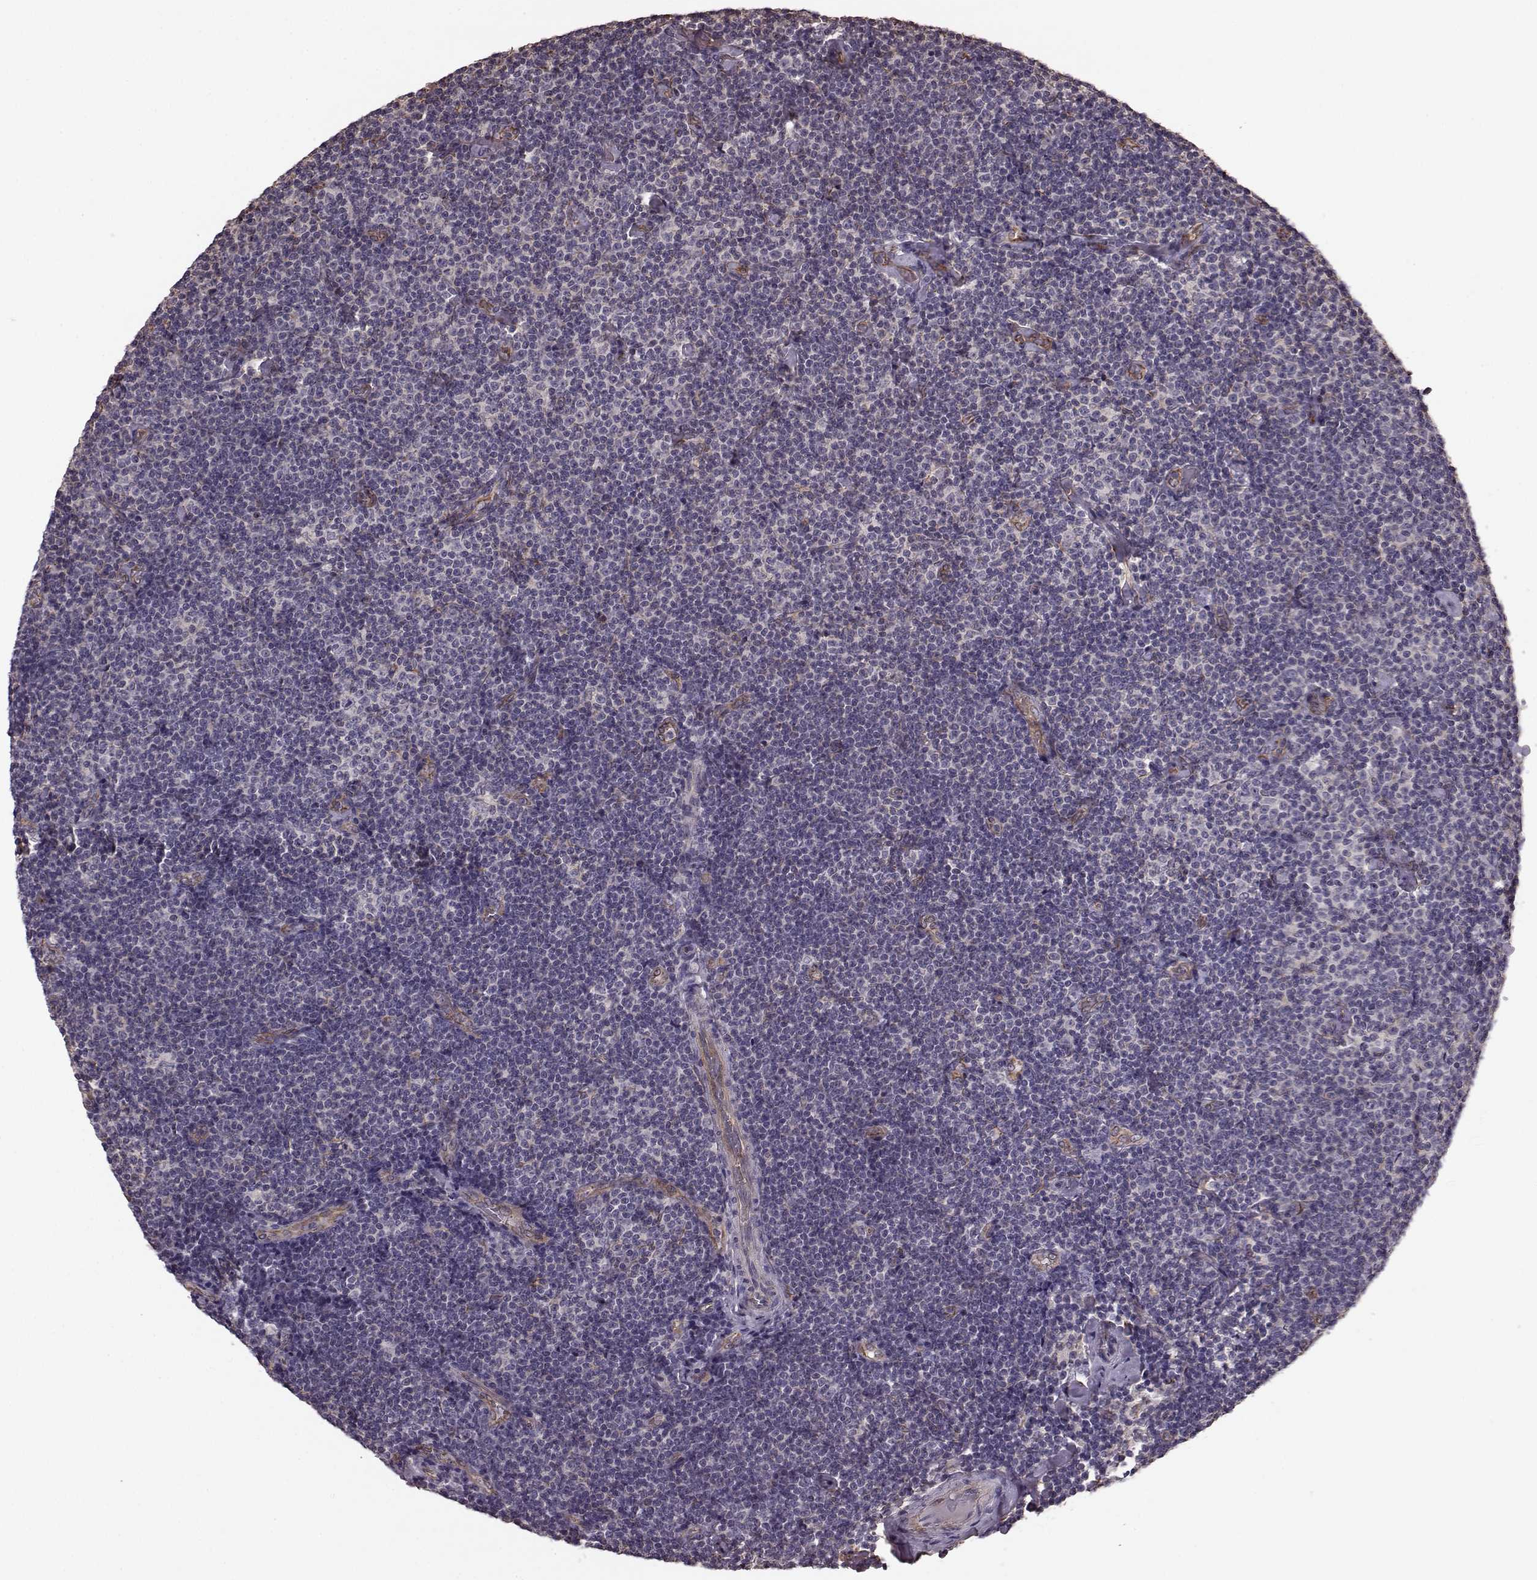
{"staining": {"intensity": "negative", "quantity": "none", "location": "none"}, "tissue": "lymphoma", "cell_type": "Tumor cells", "image_type": "cancer", "snomed": [{"axis": "morphology", "description": "Malignant lymphoma, non-Hodgkin's type, Low grade"}, {"axis": "topography", "description": "Lymph node"}], "caption": "Immunohistochemistry histopathology image of neoplastic tissue: human low-grade malignant lymphoma, non-Hodgkin's type stained with DAB exhibits no significant protein staining in tumor cells.", "gene": "NTF3", "patient": {"sex": "male", "age": 81}}